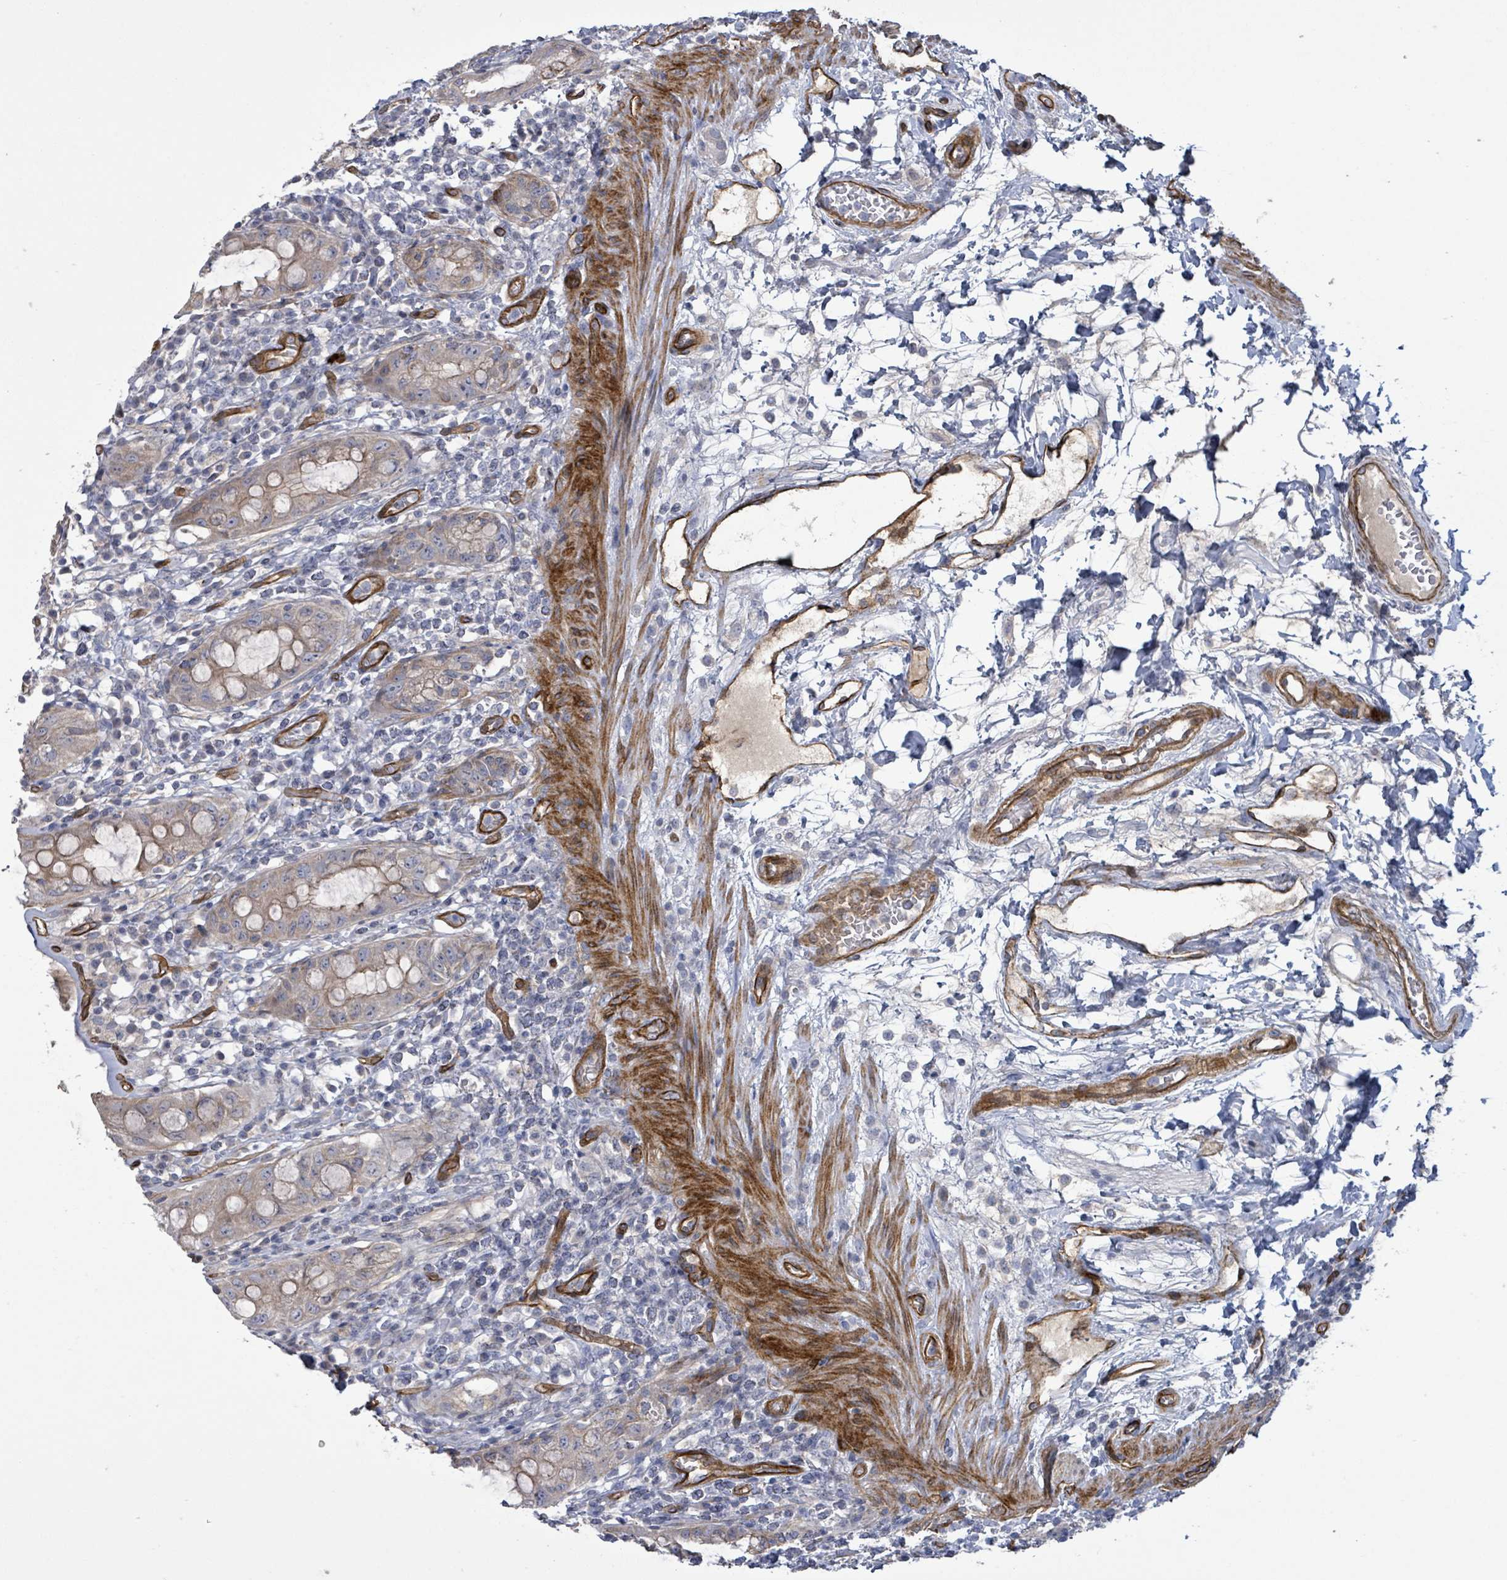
{"staining": {"intensity": "weak", "quantity": ">75%", "location": "cytoplasmic/membranous"}, "tissue": "rectum", "cell_type": "Glandular cells", "image_type": "normal", "snomed": [{"axis": "morphology", "description": "Normal tissue, NOS"}, {"axis": "topography", "description": "Rectum"}], "caption": "Protein expression analysis of normal rectum demonstrates weak cytoplasmic/membranous expression in about >75% of glandular cells. (brown staining indicates protein expression, while blue staining denotes nuclei).", "gene": "KANK3", "patient": {"sex": "female", "age": 57}}